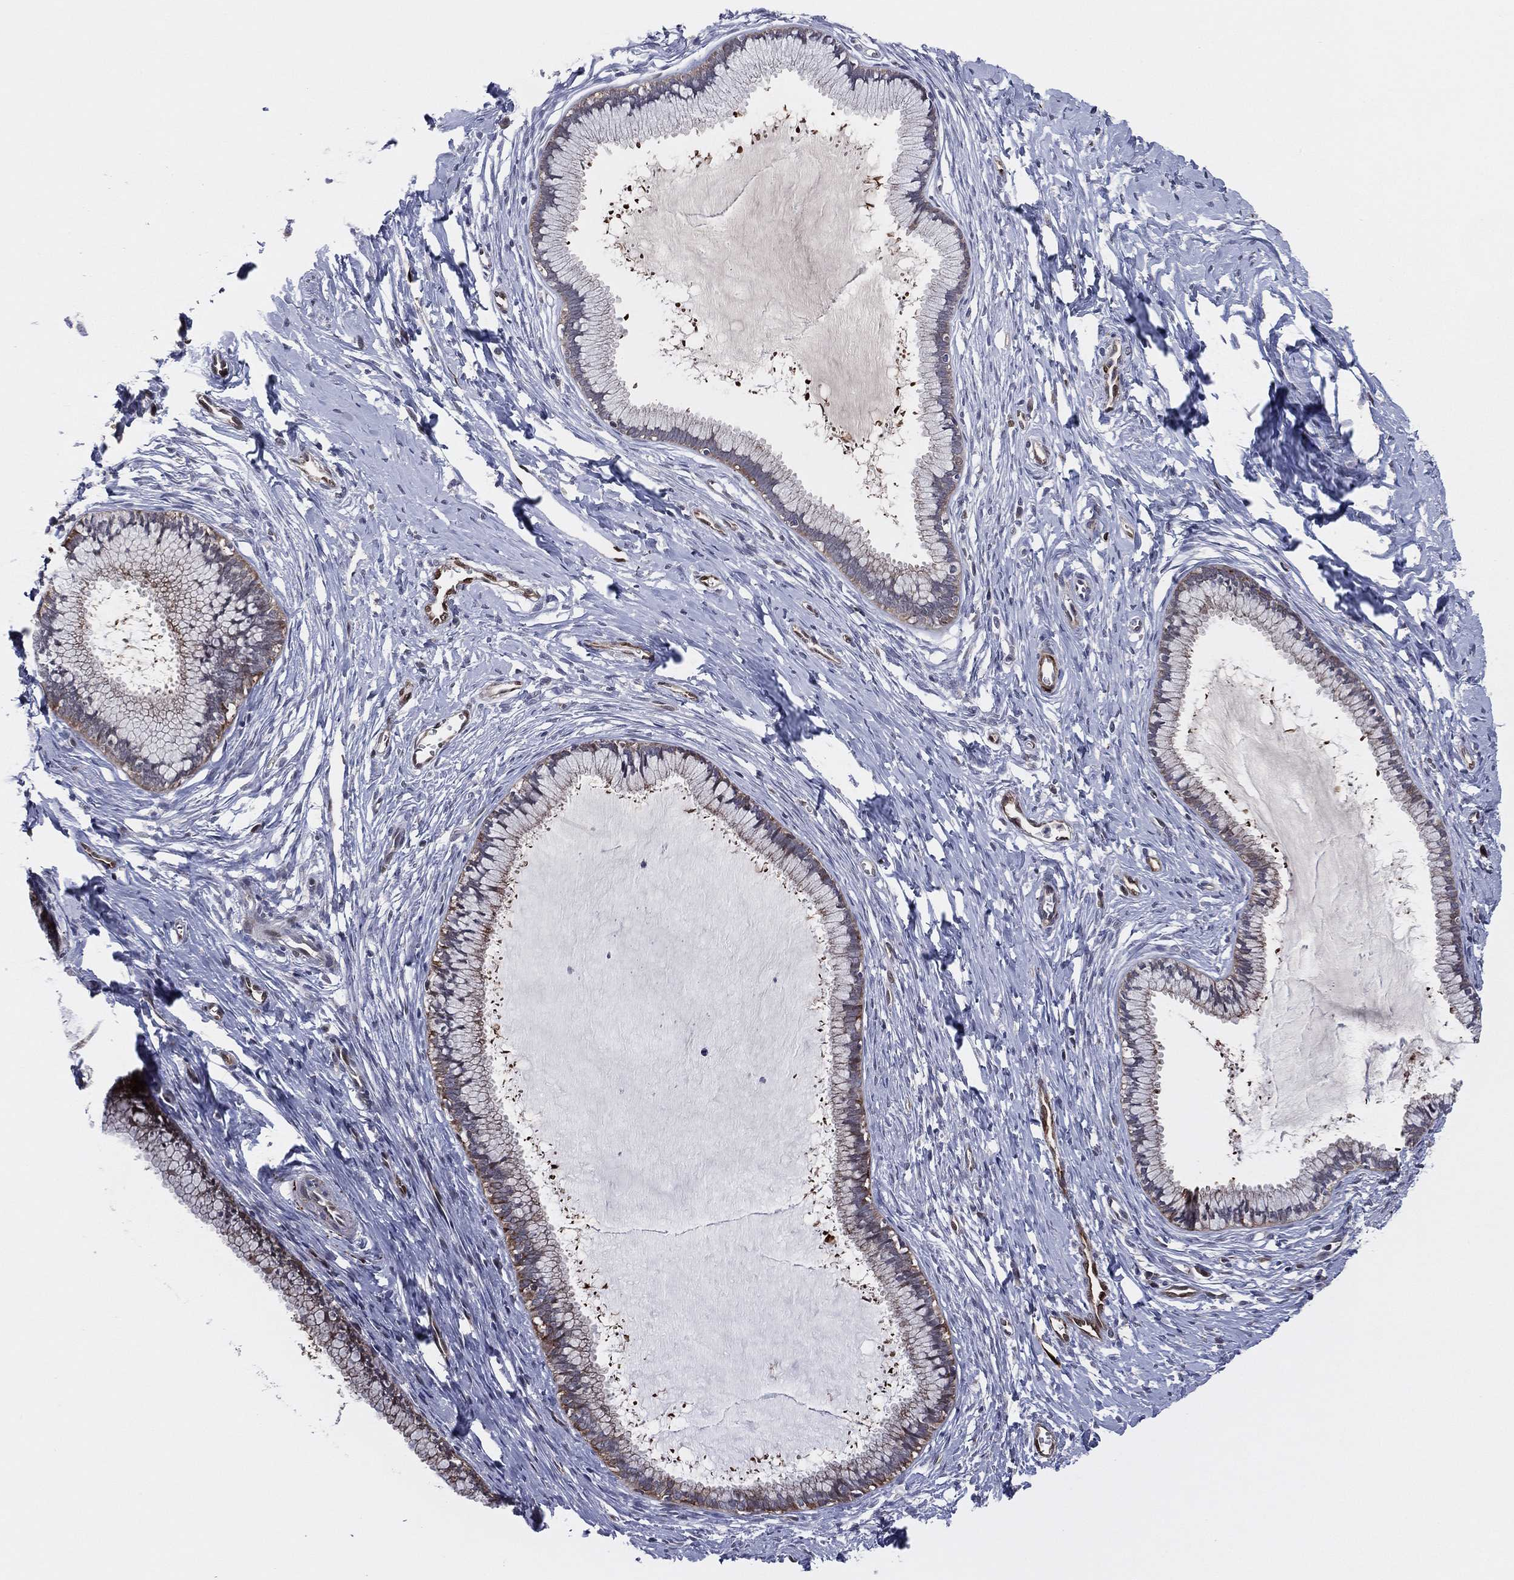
{"staining": {"intensity": "moderate", "quantity": "25%-75%", "location": "cytoplasmic/membranous"}, "tissue": "cervix", "cell_type": "Glandular cells", "image_type": "normal", "snomed": [{"axis": "morphology", "description": "Normal tissue, NOS"}, {"axis": "topography", "description": "Cervix"}], "caption": "Protein staining shows moderate cytoplasmic/membranous staining in approximately 25%-75% of glandular cells in unremarkable cervix. Immunohistochemistry stains the protein in brown and the nuclei are stained blue.", "gene": "SNCG", "patient": {"sex": "female", "age": 40}}